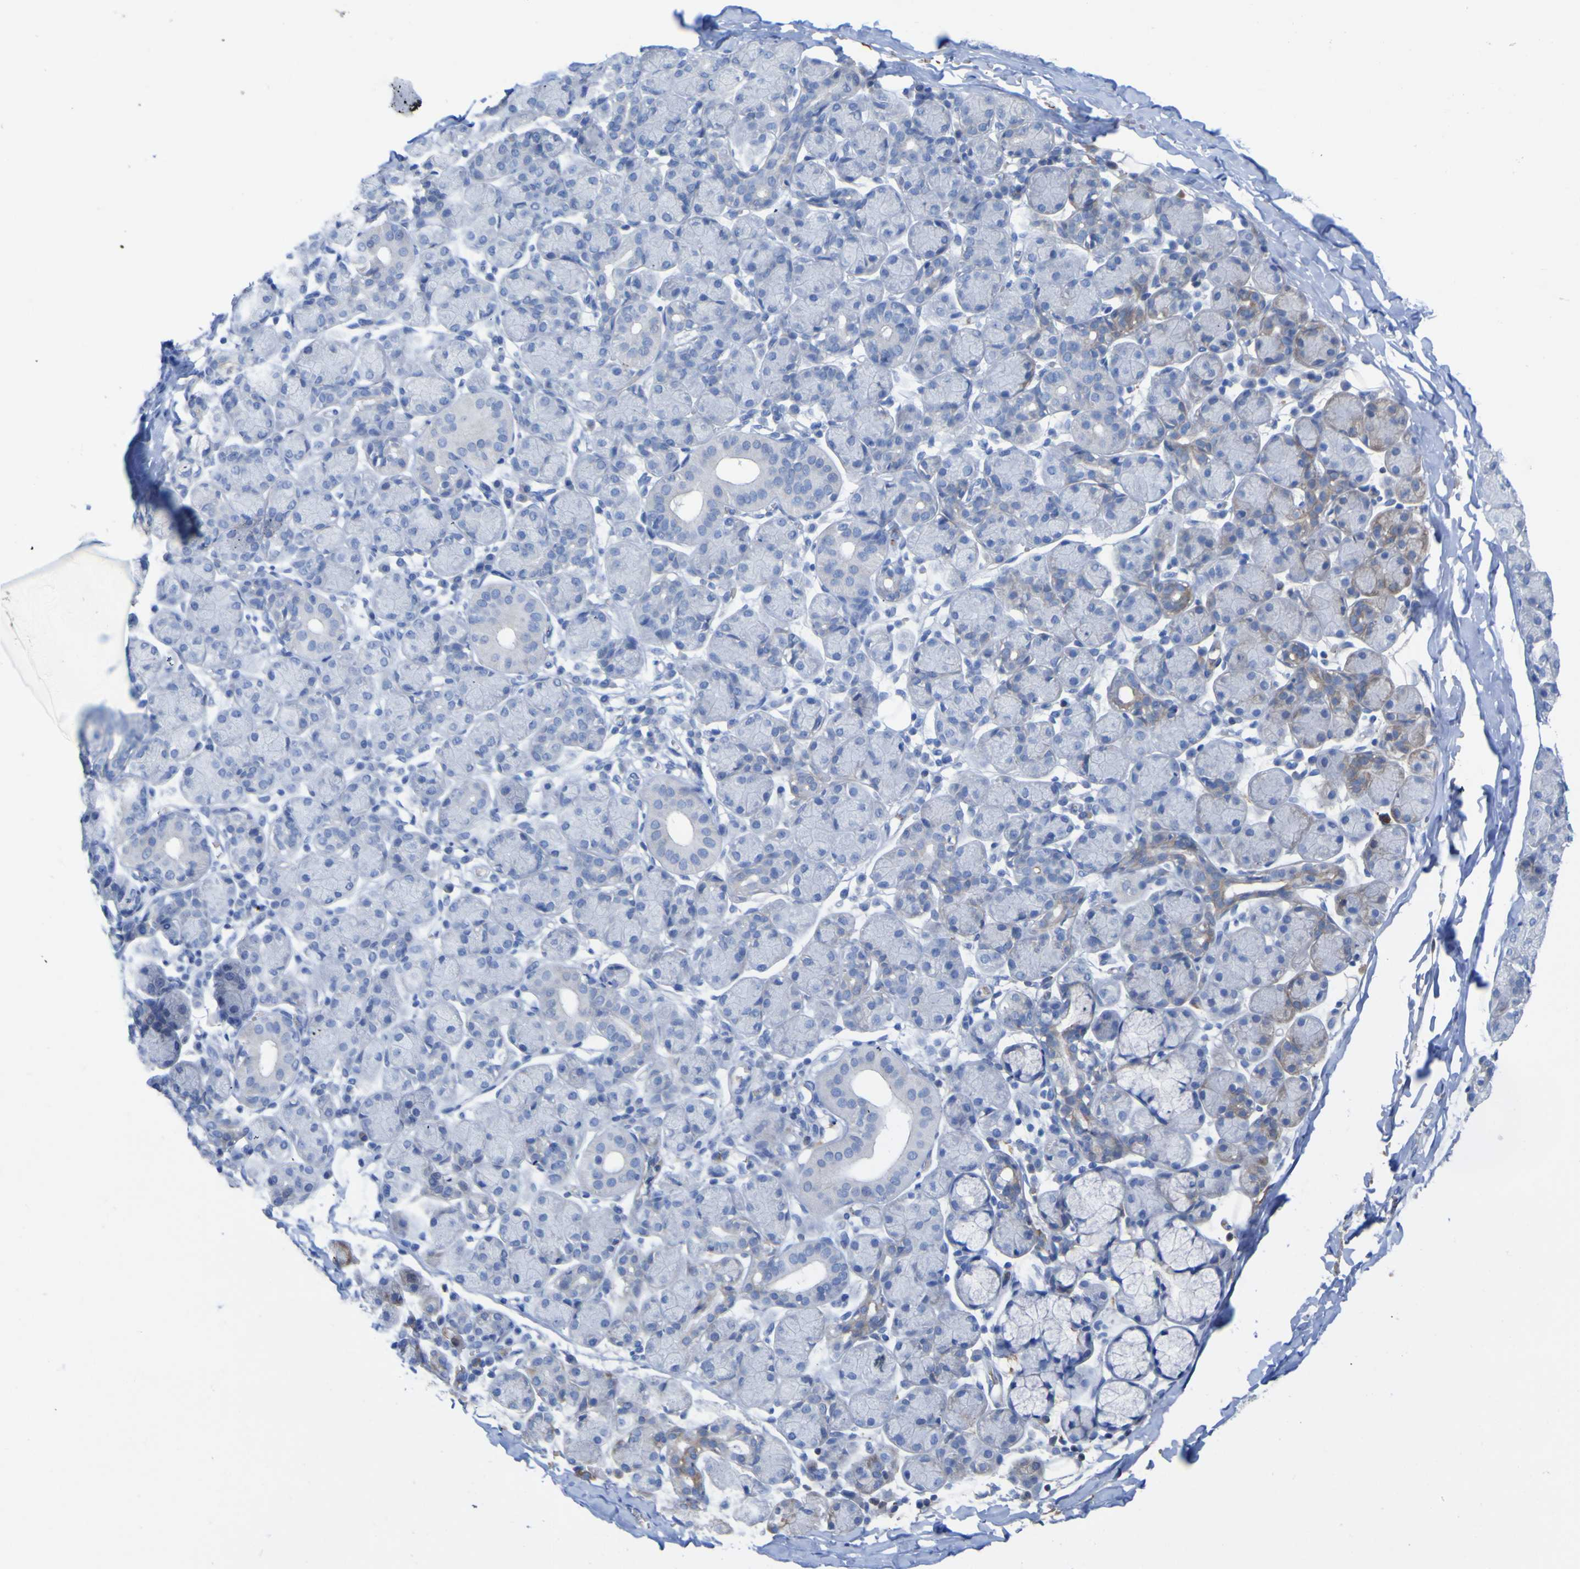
{"staining": {"intensity": "negative", "quantity": "none", "location": "none"}, "tissue": "salivary gland", "cell_type": "Glandular cells", "image_type": "normal", "snomed": [{"axis": "morphology", "description": "Normal tissue, NOS"}, {"axis": "morphology", "description": "Inflammation, NOS"}, {"axis": "topography", "description": "Lymph node"}, {"axis": "topography", "description": "Salivary gland"}], "caption": "This is an immunohistochemistry (IHC) image of benign salivary gland. There is no positivity in glandular cells.", "gene": "GCM1", "patient": {"sex": "male", "age": 3}}